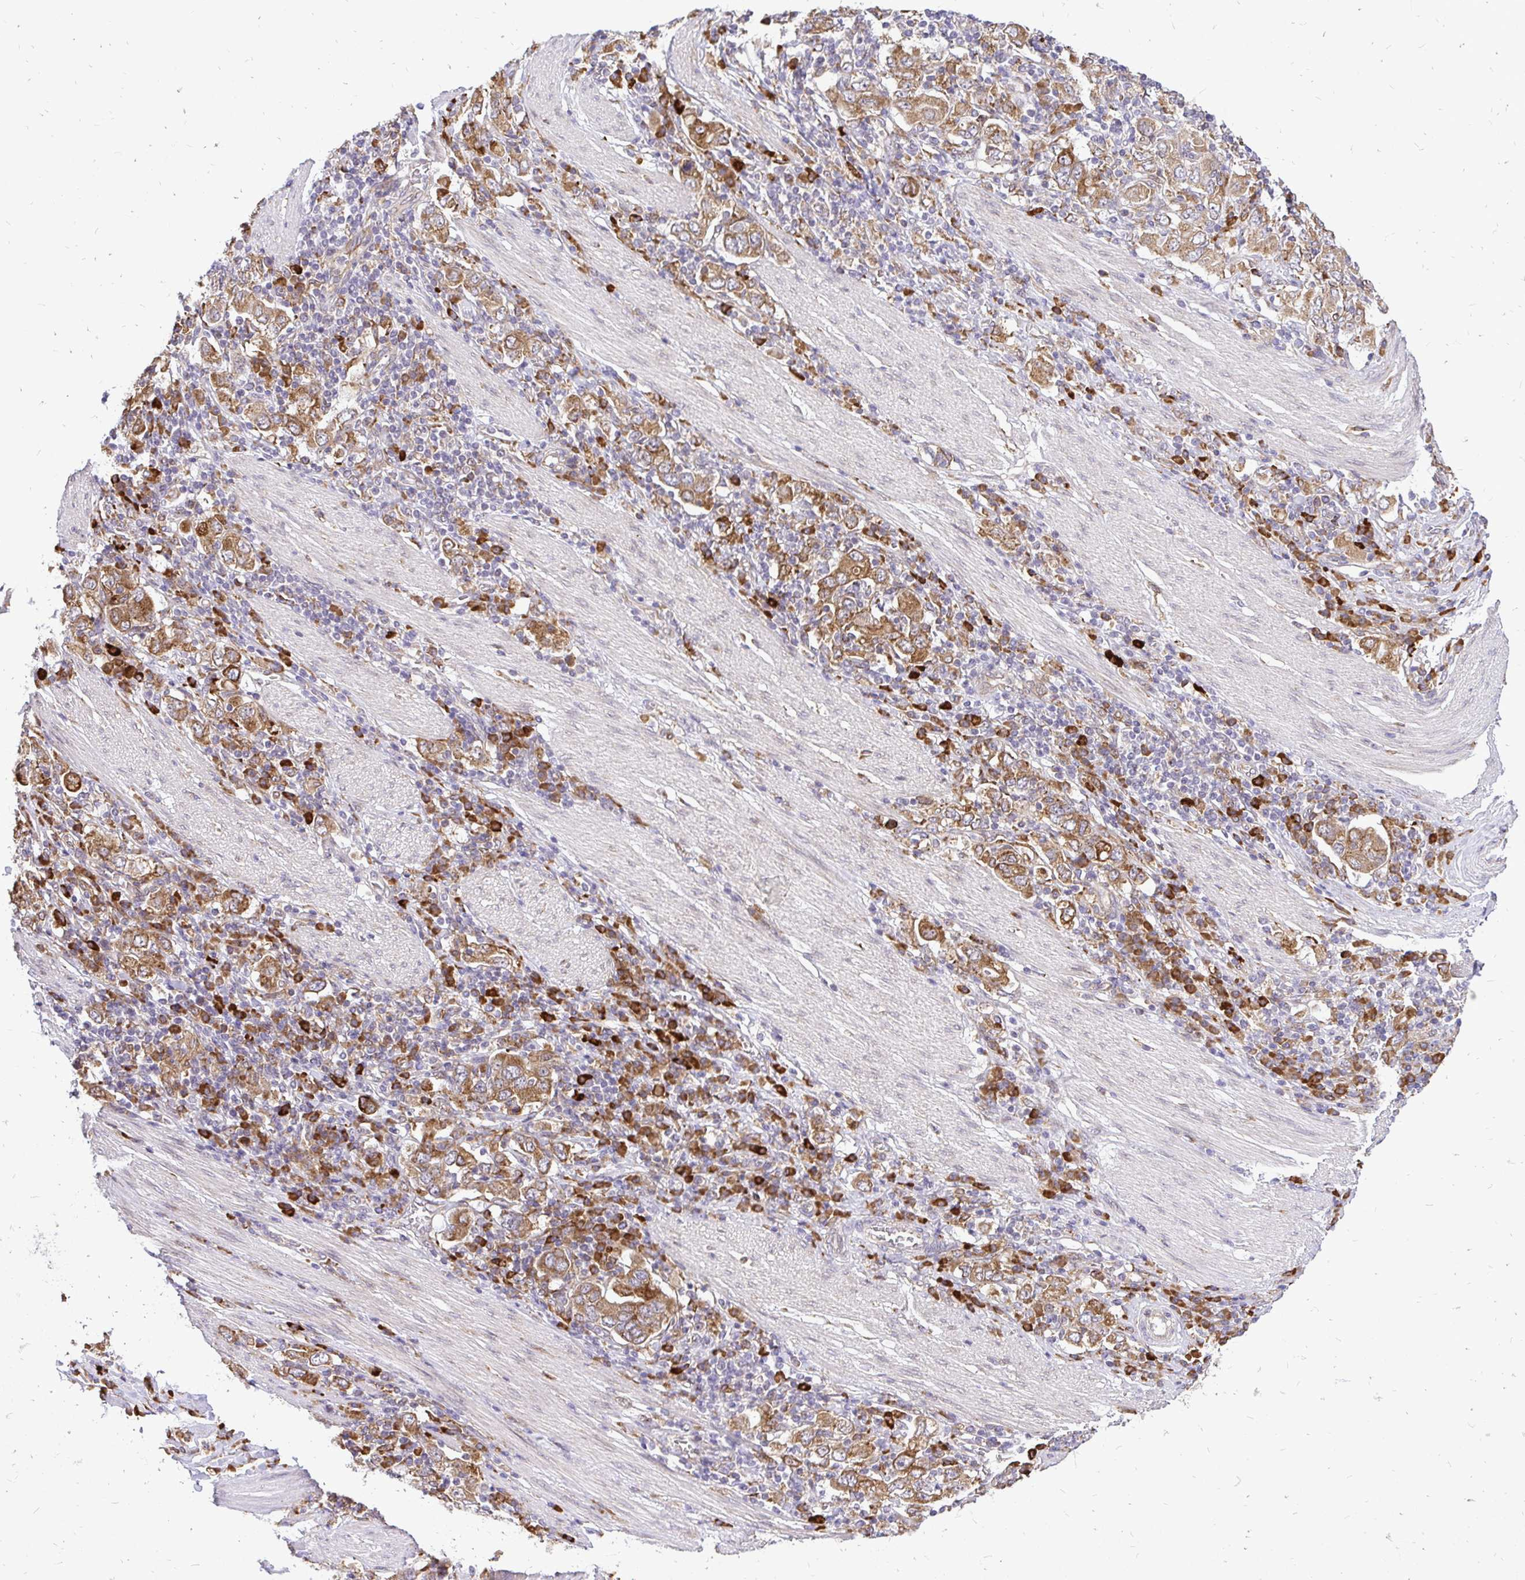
{"staining": {"intensity": "moderate", "quantity": ">75%", "location": "cytoplasmic/membranous"}, "tissue": "stomach cancer", "cell_type": "Tumor cells", "image_type": "cancer", "snomed": [{"axis": "morphology", "description": "Adenocarcinoma, NOS"}, {"axis": "topography", "description": "Stomach, upper"}, {"axis": "topography", "description": "Stomach"}], "caption": "Immunohistochemistry of adenocarcinoma (stomach) demonstrates medium levels of moderate cytoplasmic/membranous expression in about >75% of tumor cells.", "gene": "NAALAD2", "patient": {"sex": "male", "age": 62}}